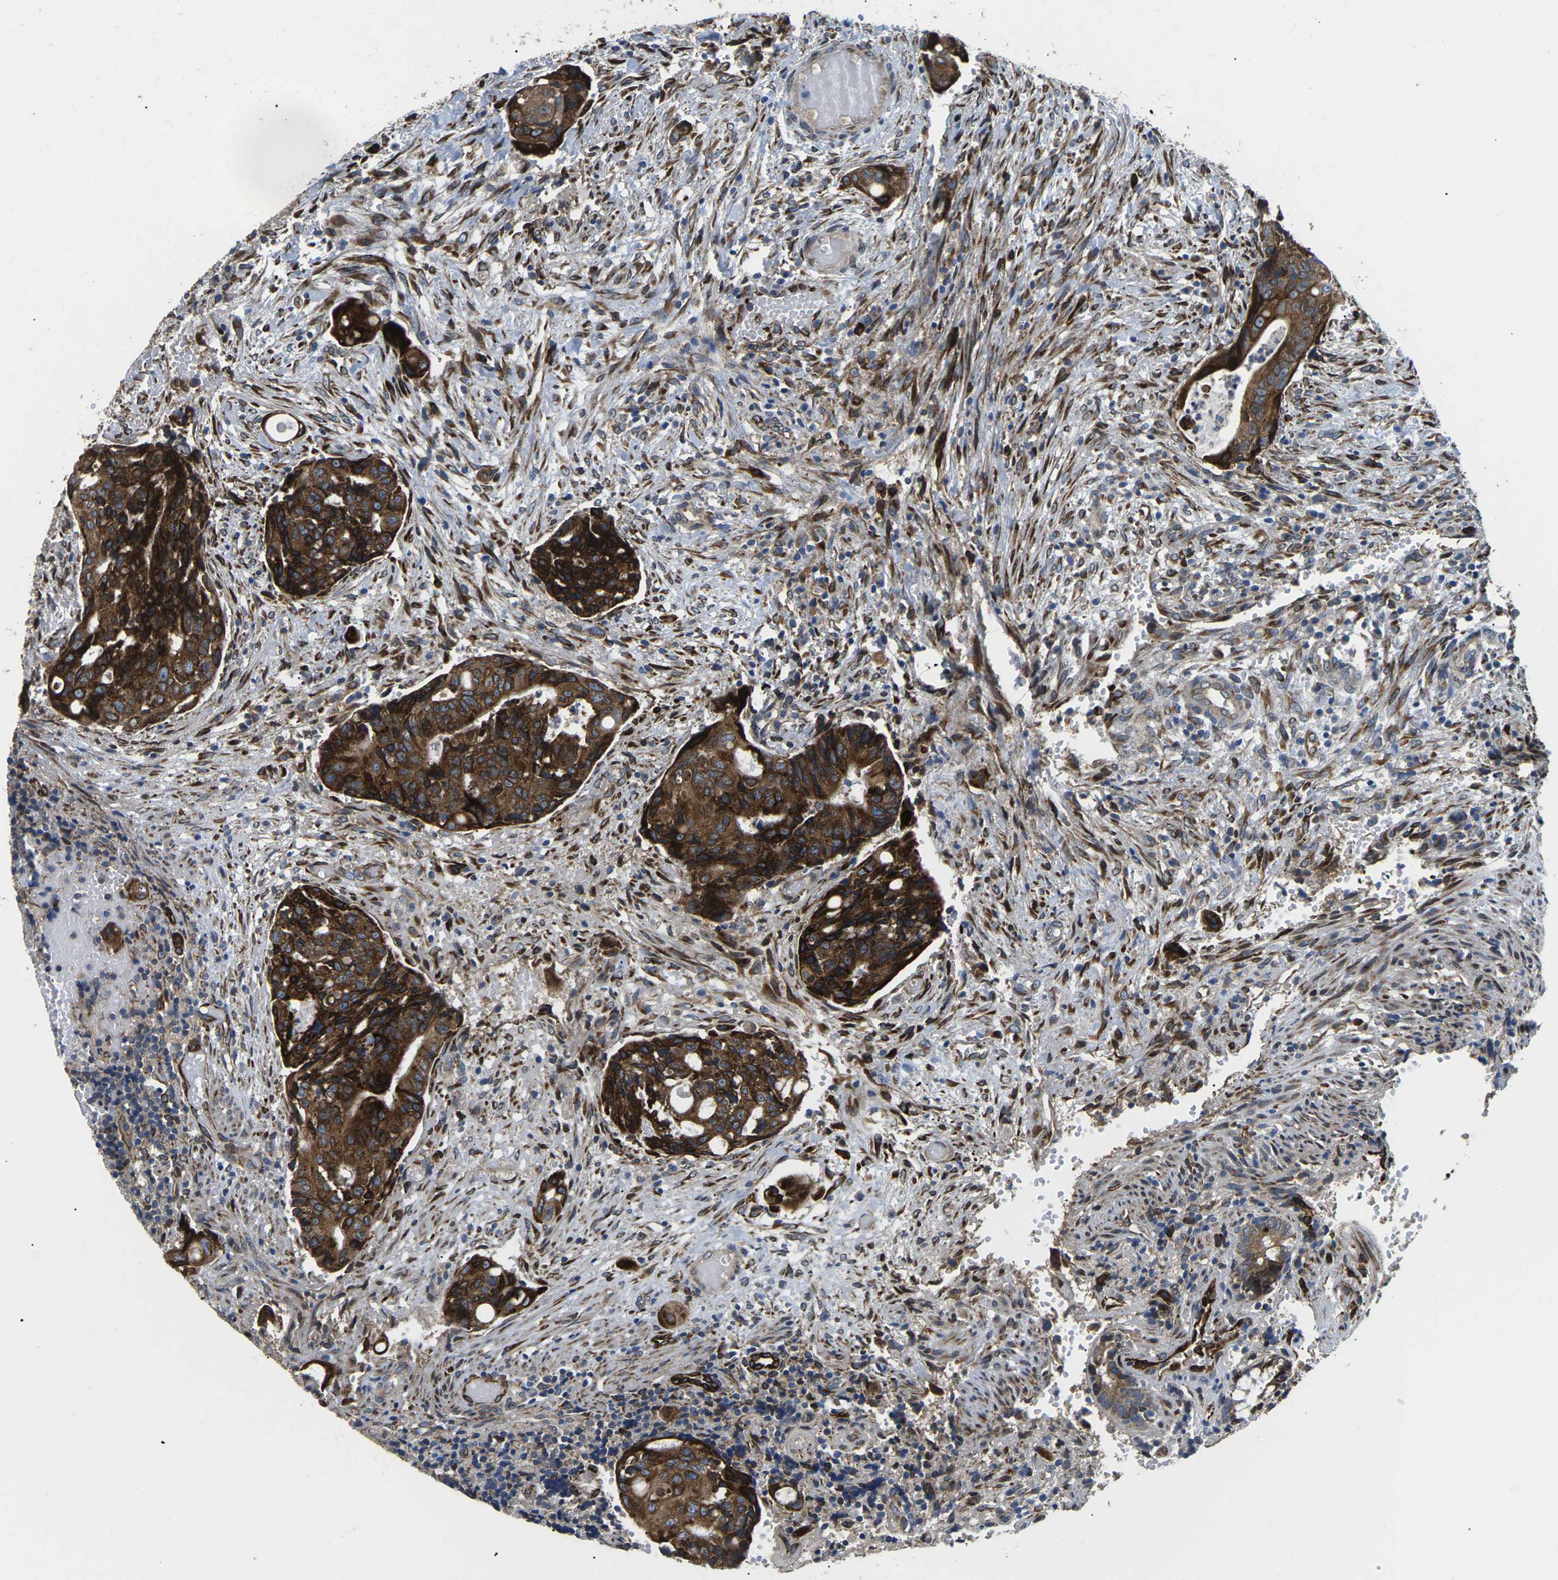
{"staining": {"intensity": "strong", "quantity": ">75%", "location": "cytoplasmic/membranous"}, "tissue": "colorectal cancer", "cell_type": "Tumor cells", "image_type": "cancer", "snomed": [{"axis": "morphology", "description": "Adenocarcinoma, NOS"}, {"axis": "topography", "description": "Colon"}], "caption": "Adenocarcinoma (colorectal) was stained to show a protein in brown. There is high levels of strong cytoplasmic/membranous staining in approximately >75% of tumor cells. The staining was performed using DAB (3,3'-diaminobenzidine) to visualize the protein expression in brown, while the nuclei were stained in blue with hematoxylin (Magnification: 20x).", "gene": "PDZD8", "patient": {"sex": "female", "age": 57}}